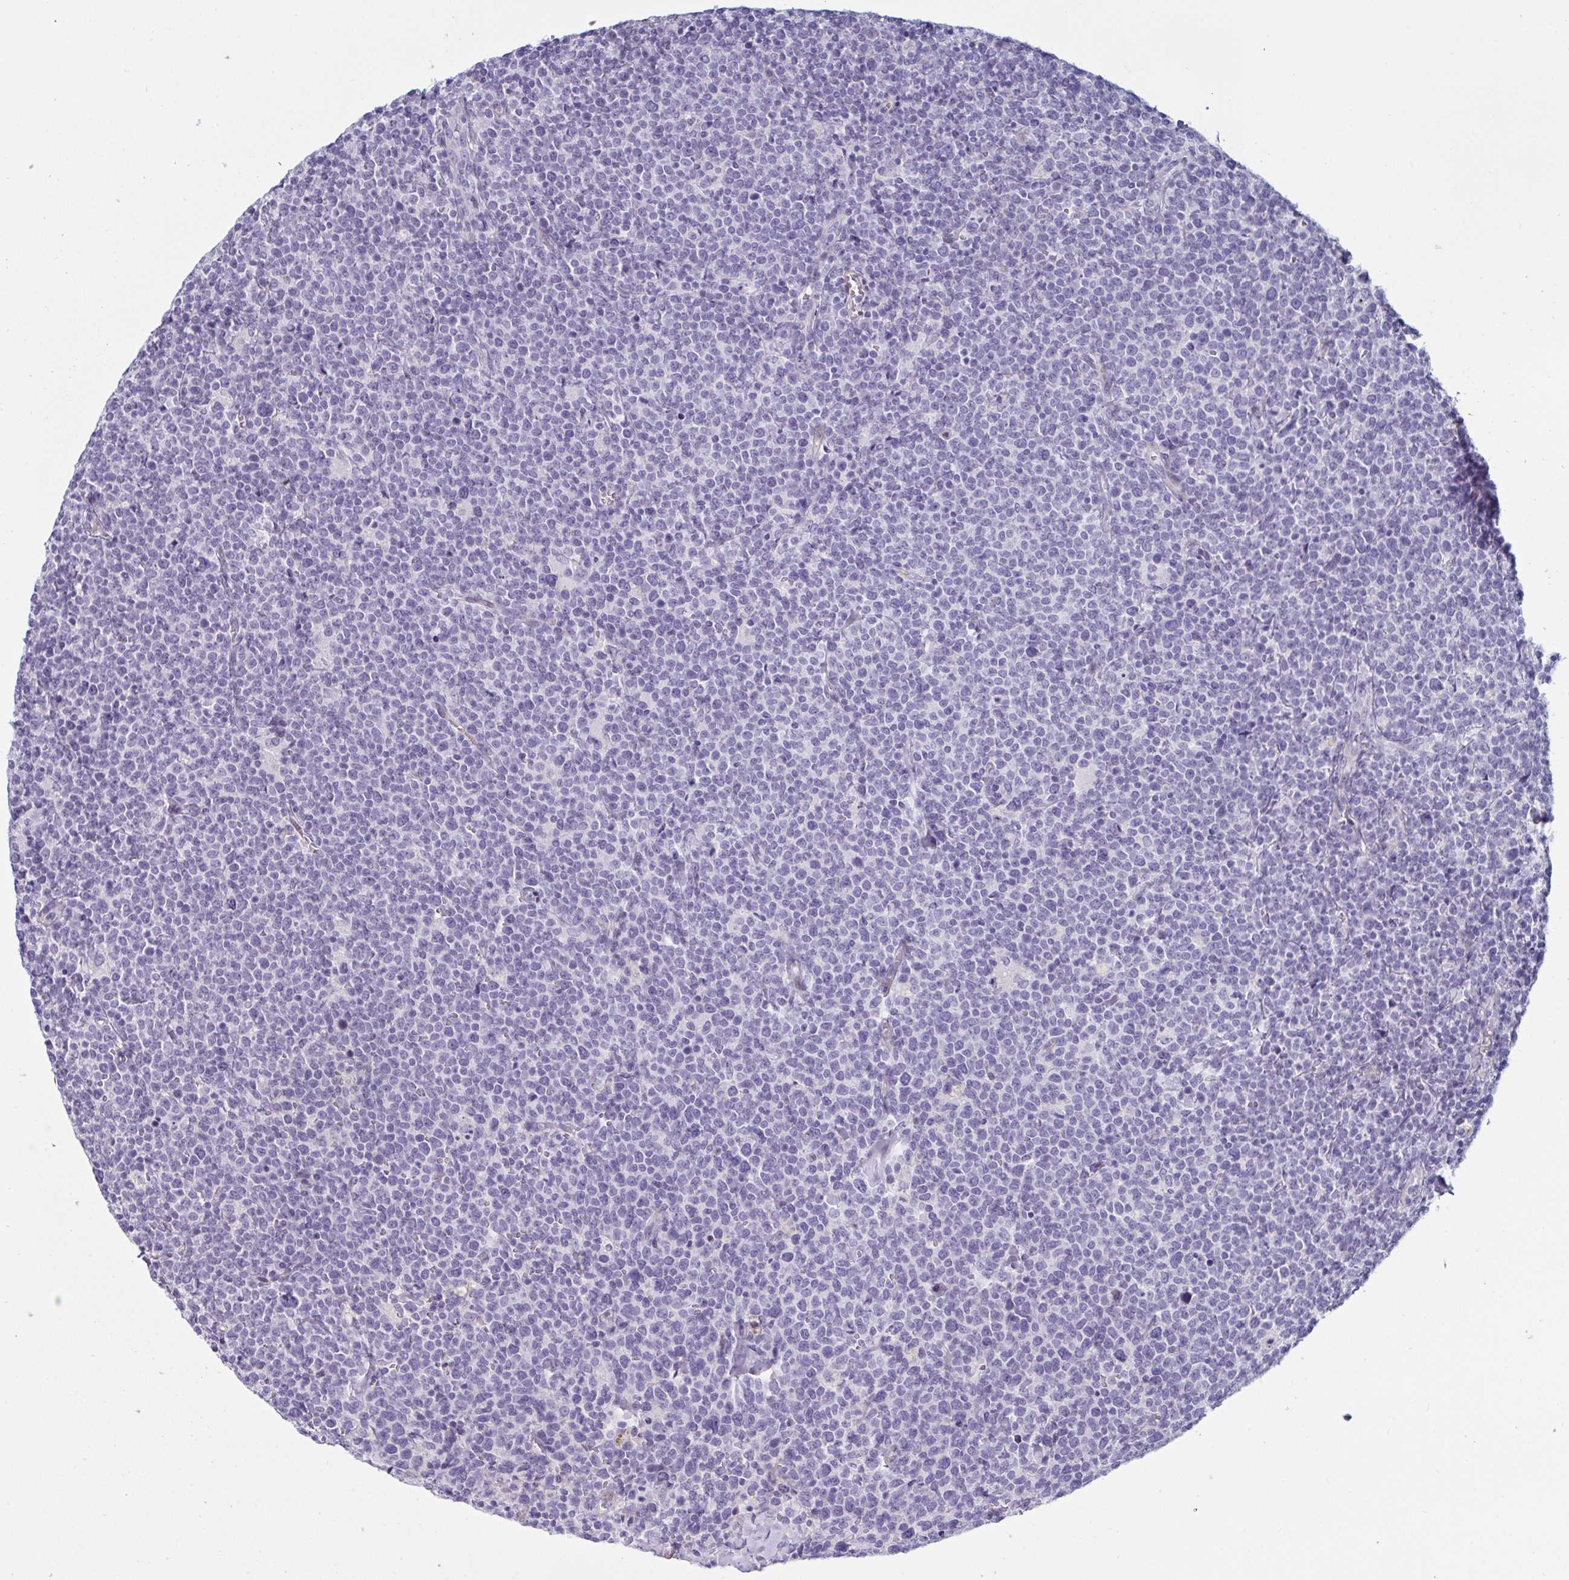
{"staining": {"intensity": "negative", "quantity": "none", "location": "none"}, "tissue": "lymphoma", "cell_type": "Tumor cells", "image_type": "cancer", "snomed": [{"axis": "morphology", "description": "Malignant lymphoma, non-Hodgkin's type, High grade"}, {"axis": "topography", "description": "Lymph node"}], "caption": "Micrograph shows no significant protein positivity in tumor cells of malignant lymphoma, non-Hodgkin's type (high-grade). The staining was performed using DAB (3,3'-diaminobenzidine) to visualize the protein expression in brown, while the nuclei were stained in blue with hematoxylin (Magnification: 20x).", "gene": "OR5P3", "patient": {"sex": "male", "age": 61}}